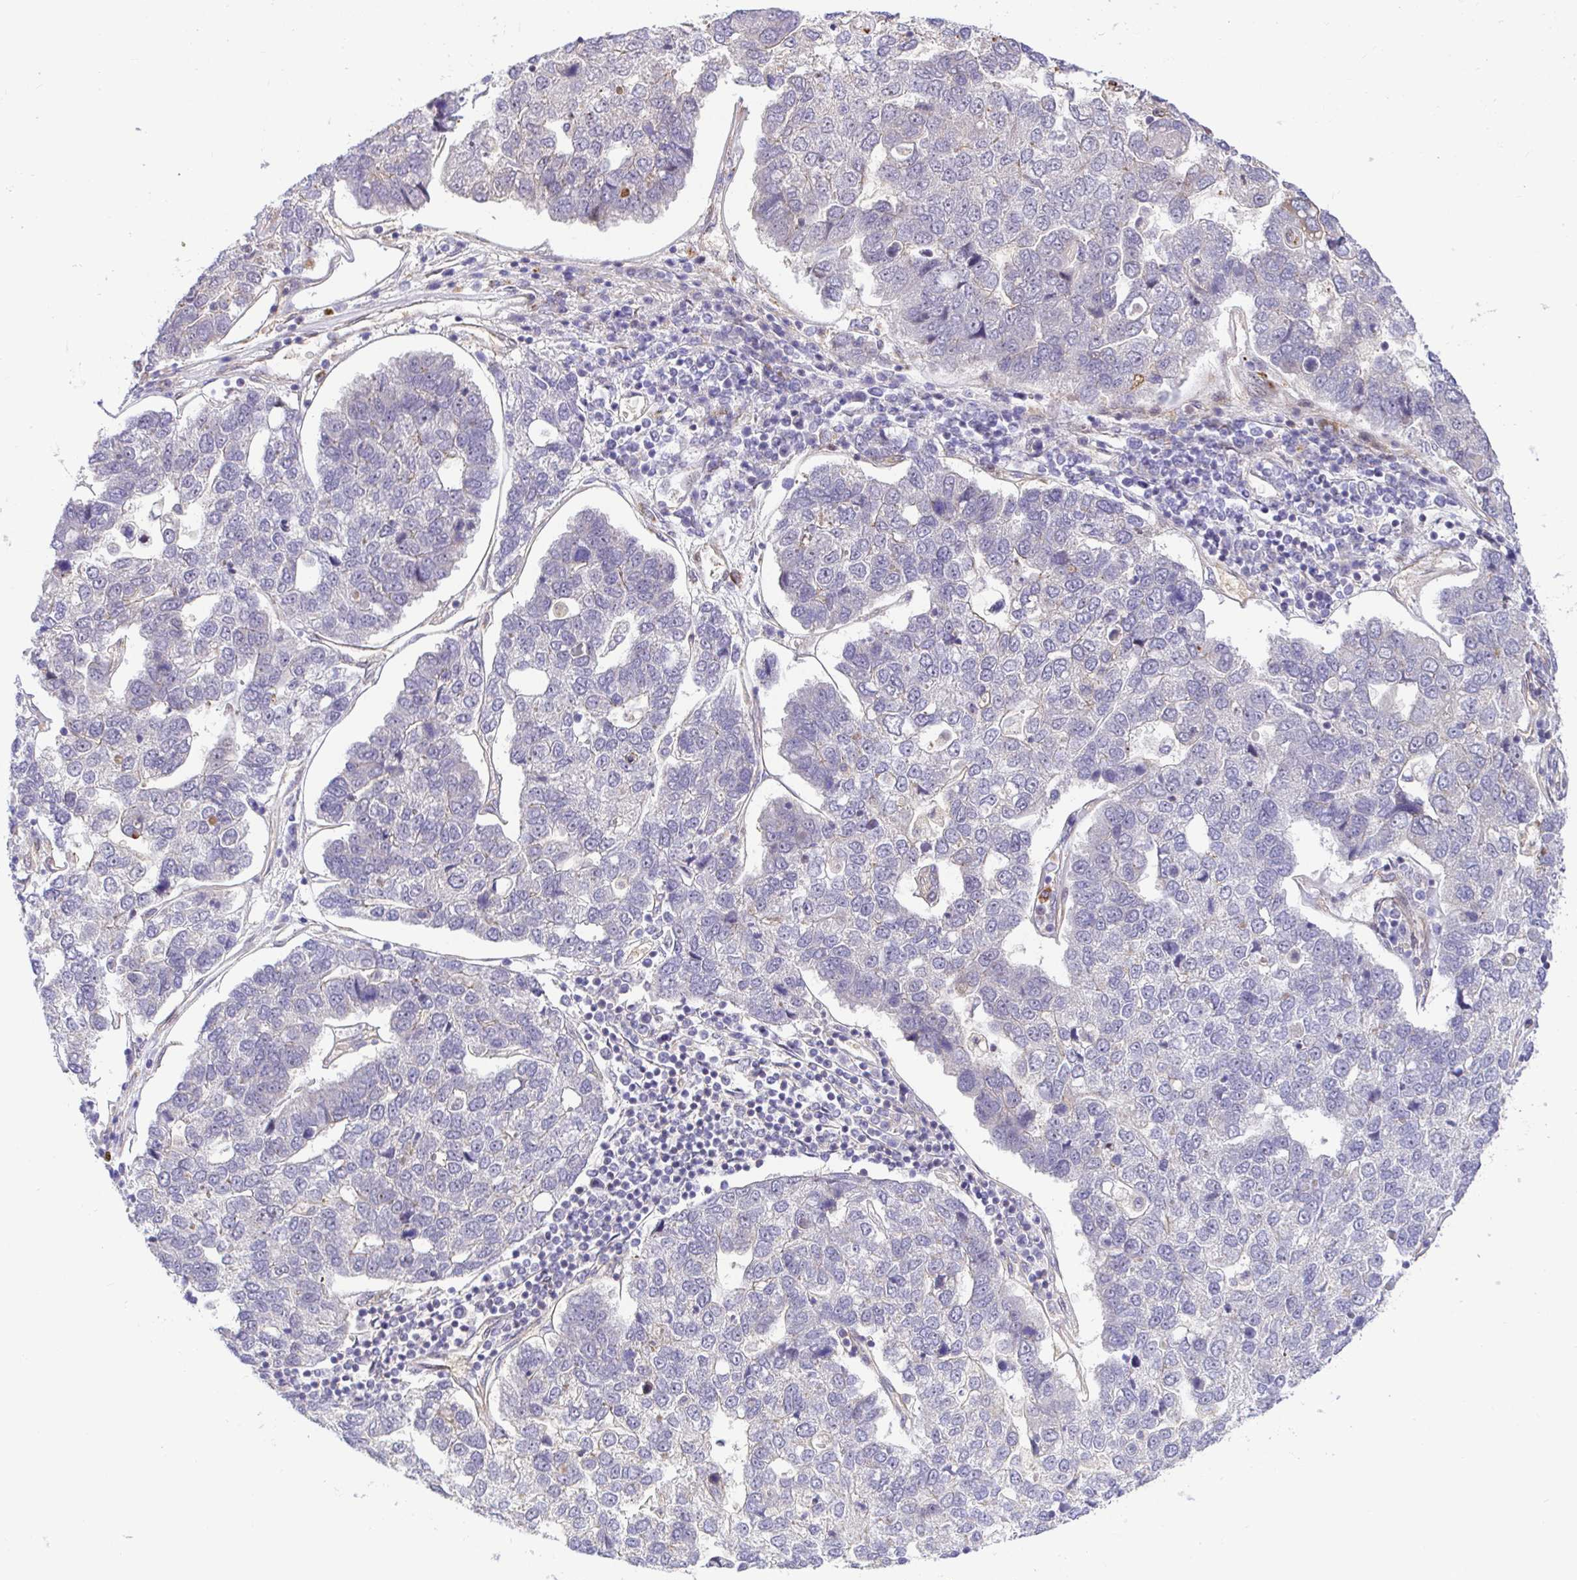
{"staining": {"intensity": "negative", "quantity": "none", "location": "none"}, "tissue": "pancreatic cancer", "cell_type": "Tumor cells", "image_type": "cancer", "snomed": [{"axis": "morphology", "description": "Adenocarcinoma, NOS"}, {"axis": "topography", "description": "Pancreas"}], "caption": "The image shows no staining of tumor cells in pancreatic cancer (adenocarcinoma). (DAB (3,3'-diaminobenzidine) IHC with hematoxylin counter stain).", "gene": "TRIM55", "patient": {"sex": "female", "age": 61}}